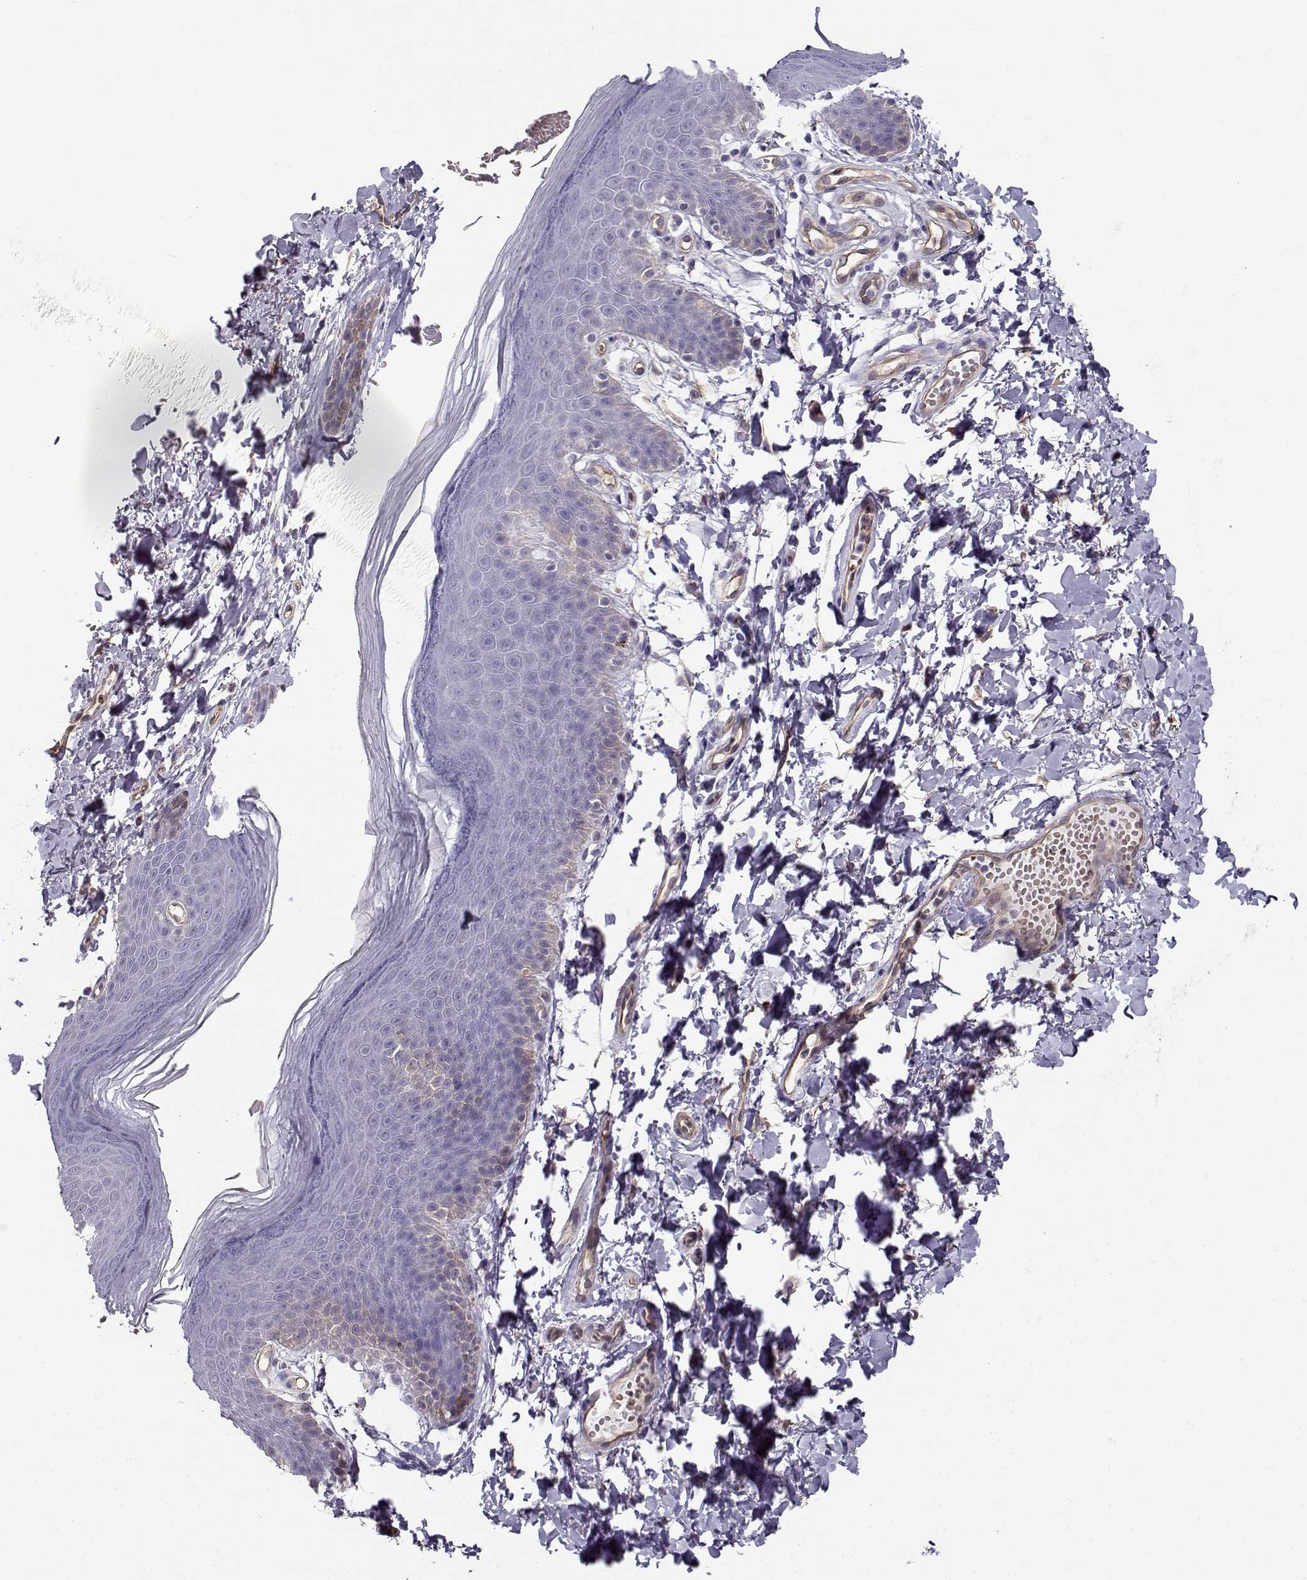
{"staining": {"intensity": "negative", "quantity": "none", "location": "none"}, "tissue": "skin", "cell_type": "Epidermal cells", "image_type": "normal", "snomed": [{"axis": "morphology", "description": "Normal tissue, NOS"}, {"axis": "topography", "description": "Anal"}], "caption": "Benign skin was stained to show a protein in brown. There is no significant expression in epidermal cells. (Immunohistochemistry (ihc), brightfield microscopy, high magnification).", "gene": "MYO1A", "patient": {"sex": "male", "age": 53}}